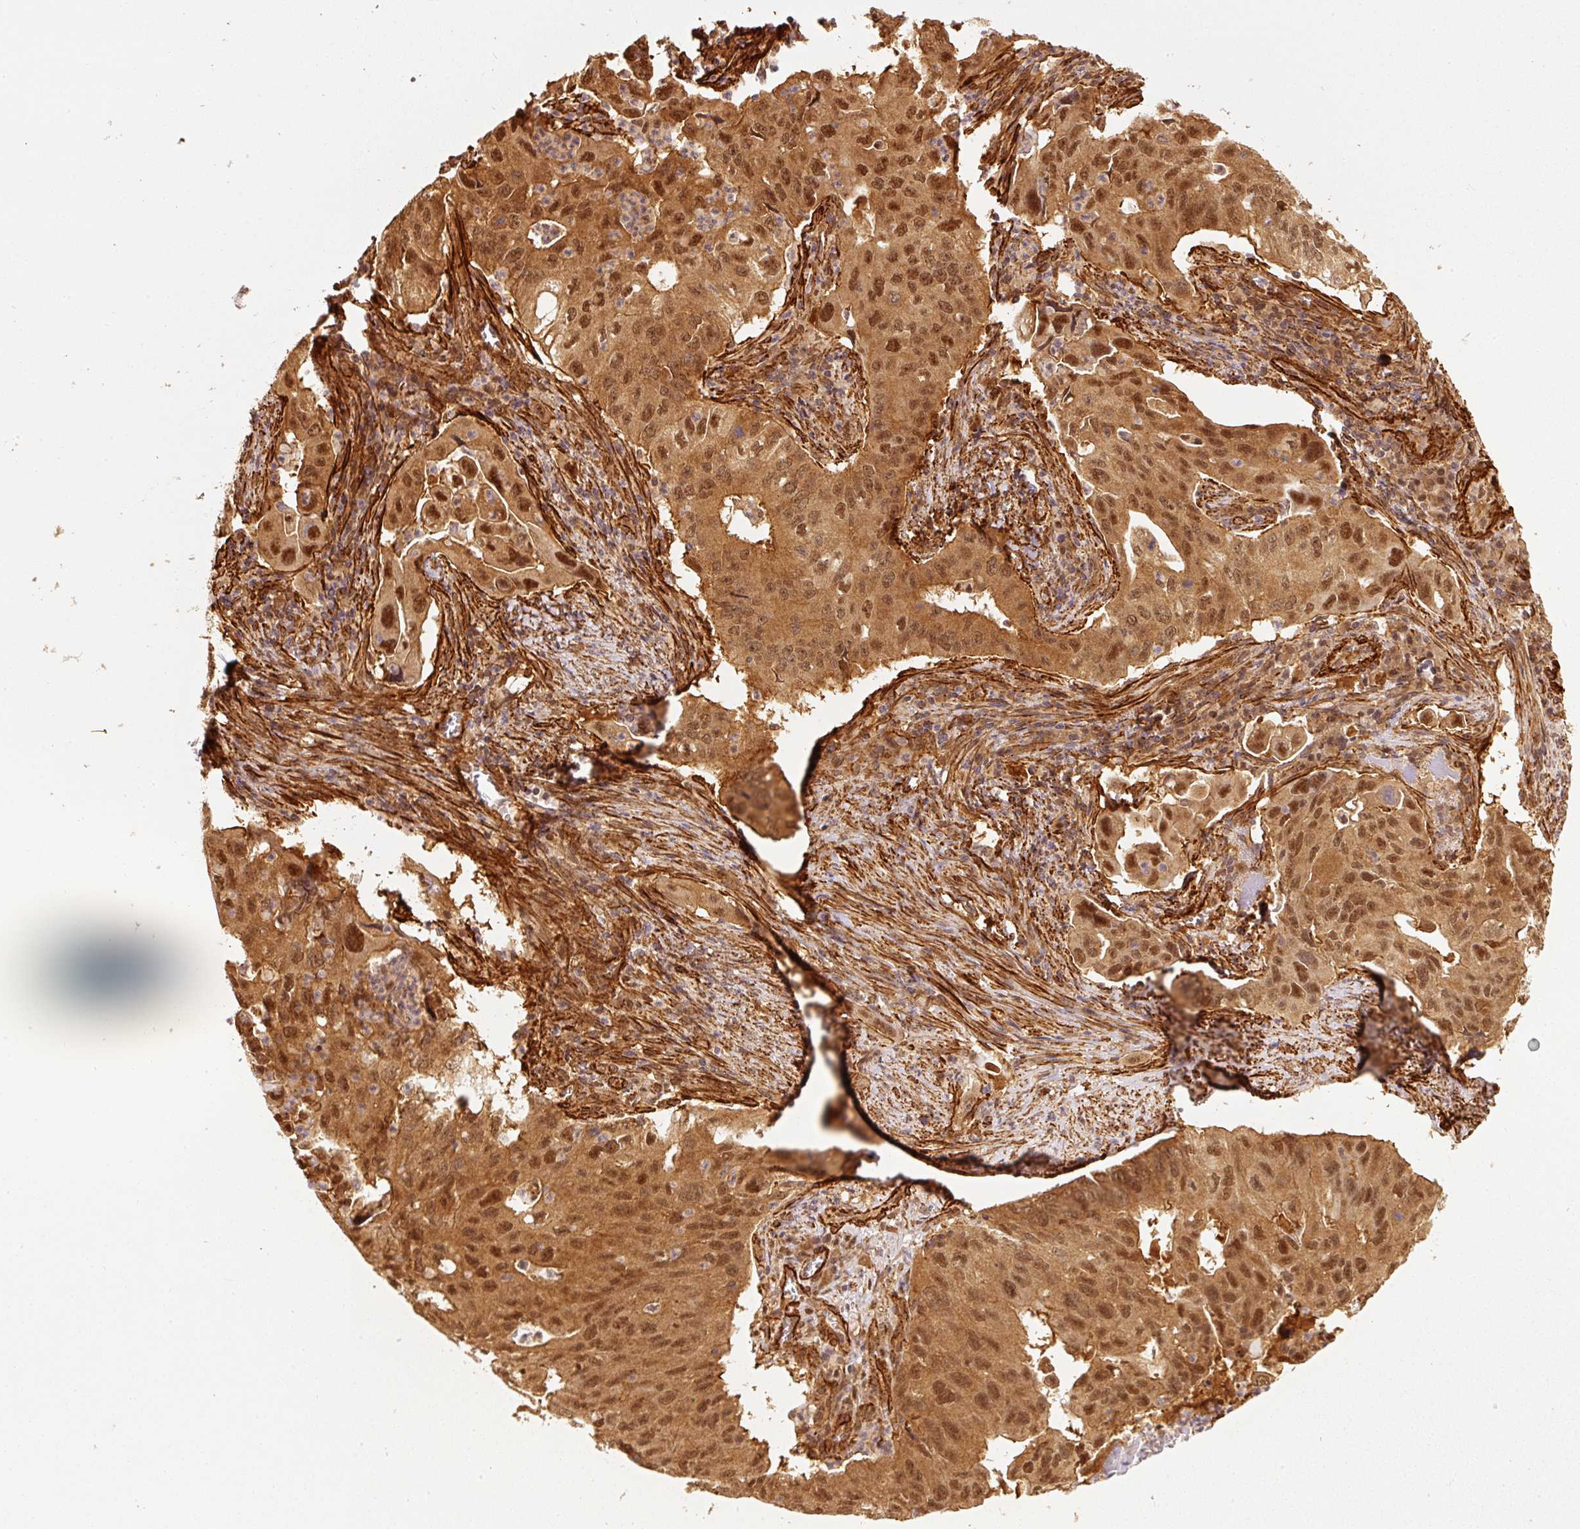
{"staining": {"intensity": "moderate", "quantity": ">75%", "location": "cytoplasmic/membranous,nuclear"}, "tissue": "lung cancer", "cell_type": "Tumor cells", "image_type": "cancer", "snomed": [{"axis": "morphology", "description": "Adenocarcinoma, NOS"}, {"axis": "topography", "description": "Lung"}], "caption": "Immunohistochemistry (IHC) of lung cancer (adenocarcinoma) demonstrates medium levels of moderate cytoplasmic/membranous and nuclear positivity in approximately >75% of tumor cells.", "gene": "PSMD1", "patient": {"sex": "male", "age": 48}}